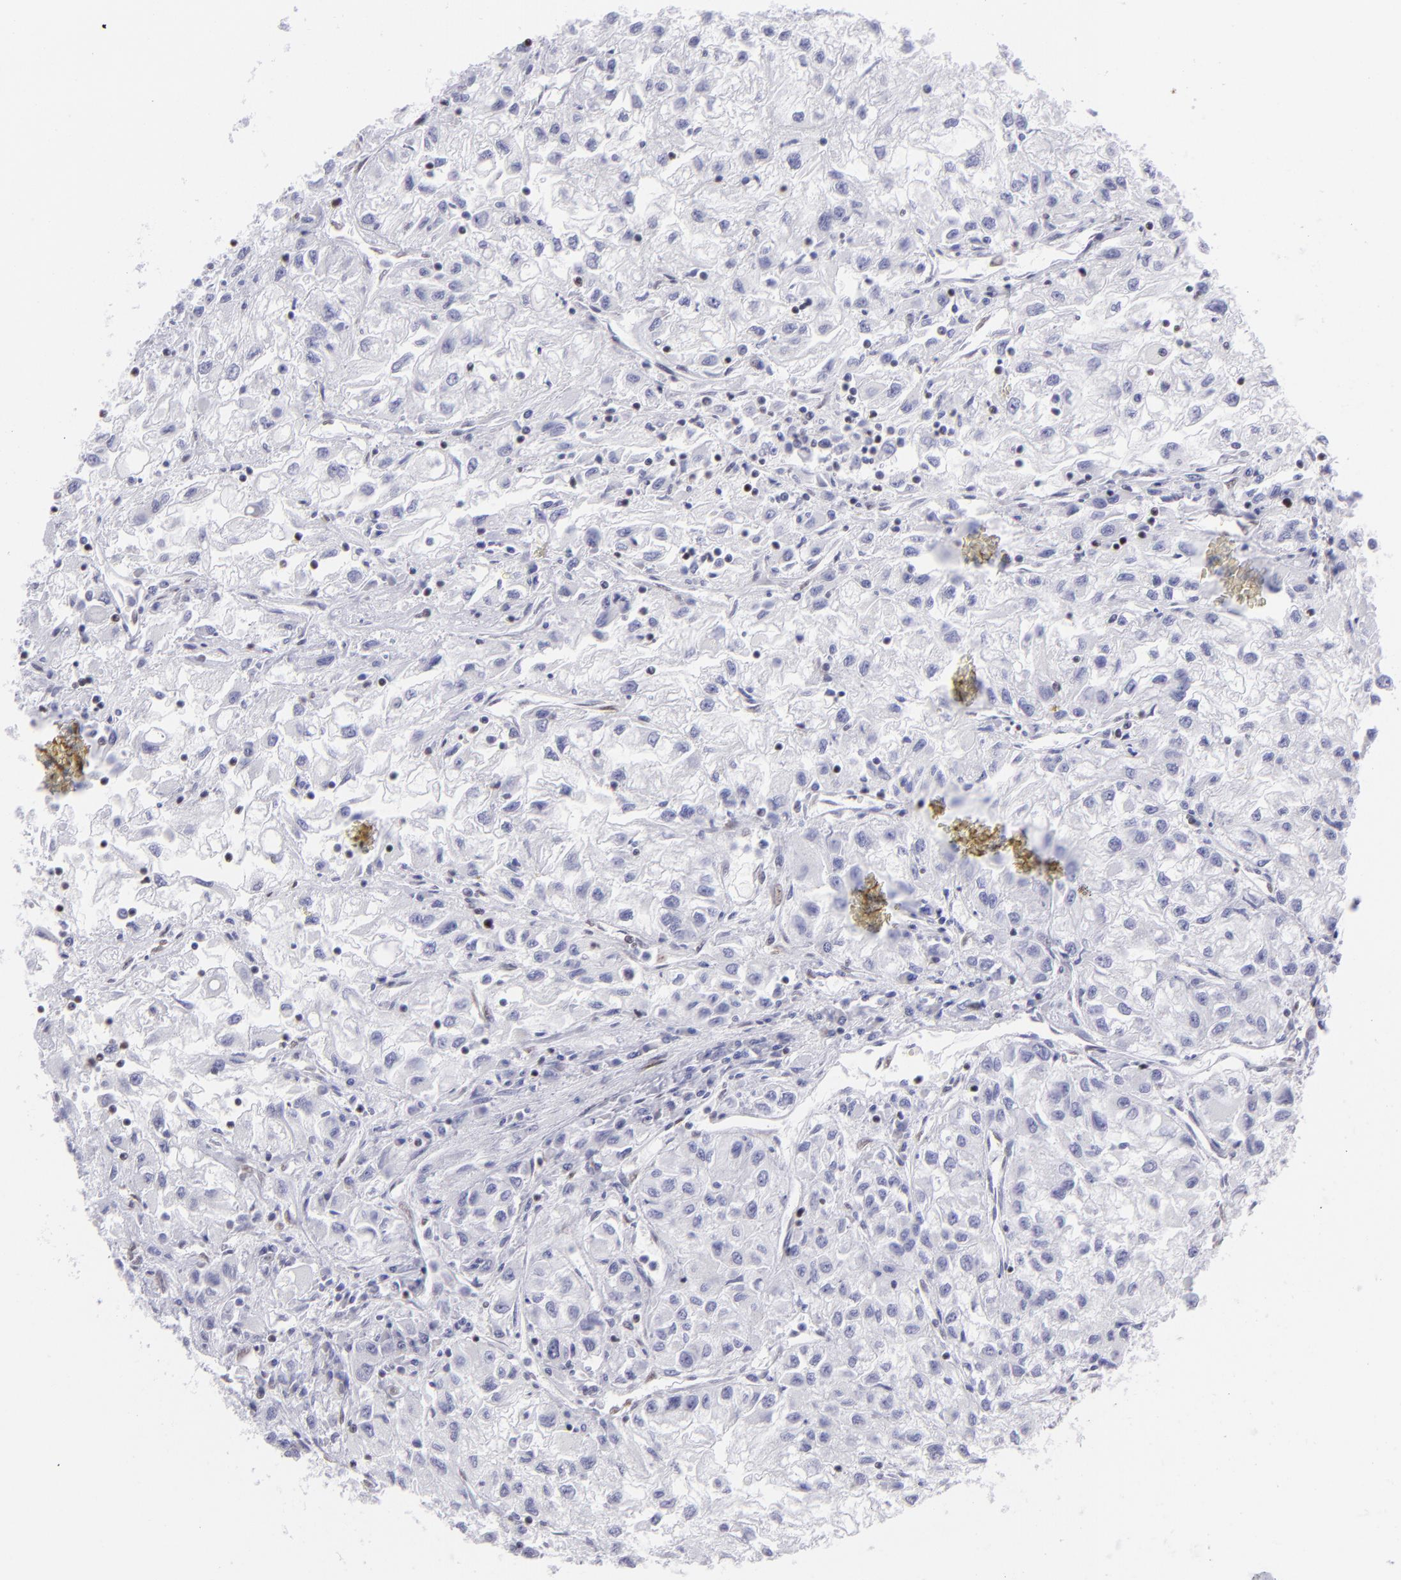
{"staining": {"intensity": "negative", "quantity": "none", "location": "none"}, "tissue": "renal cancer", "cell_type": "Tumor cells", "image_type": "cancer", "snomed": [{"axis": "morphology", "description": "Adenocarcinoma, NOS"}, {"axis": "topography", "description": "Kidney"}], "caption": "IHC of renal cancer demonstrates no positivity in tumor cells.", "gene": "ETS1", "patient": {"sex": "male", "age": 59}}